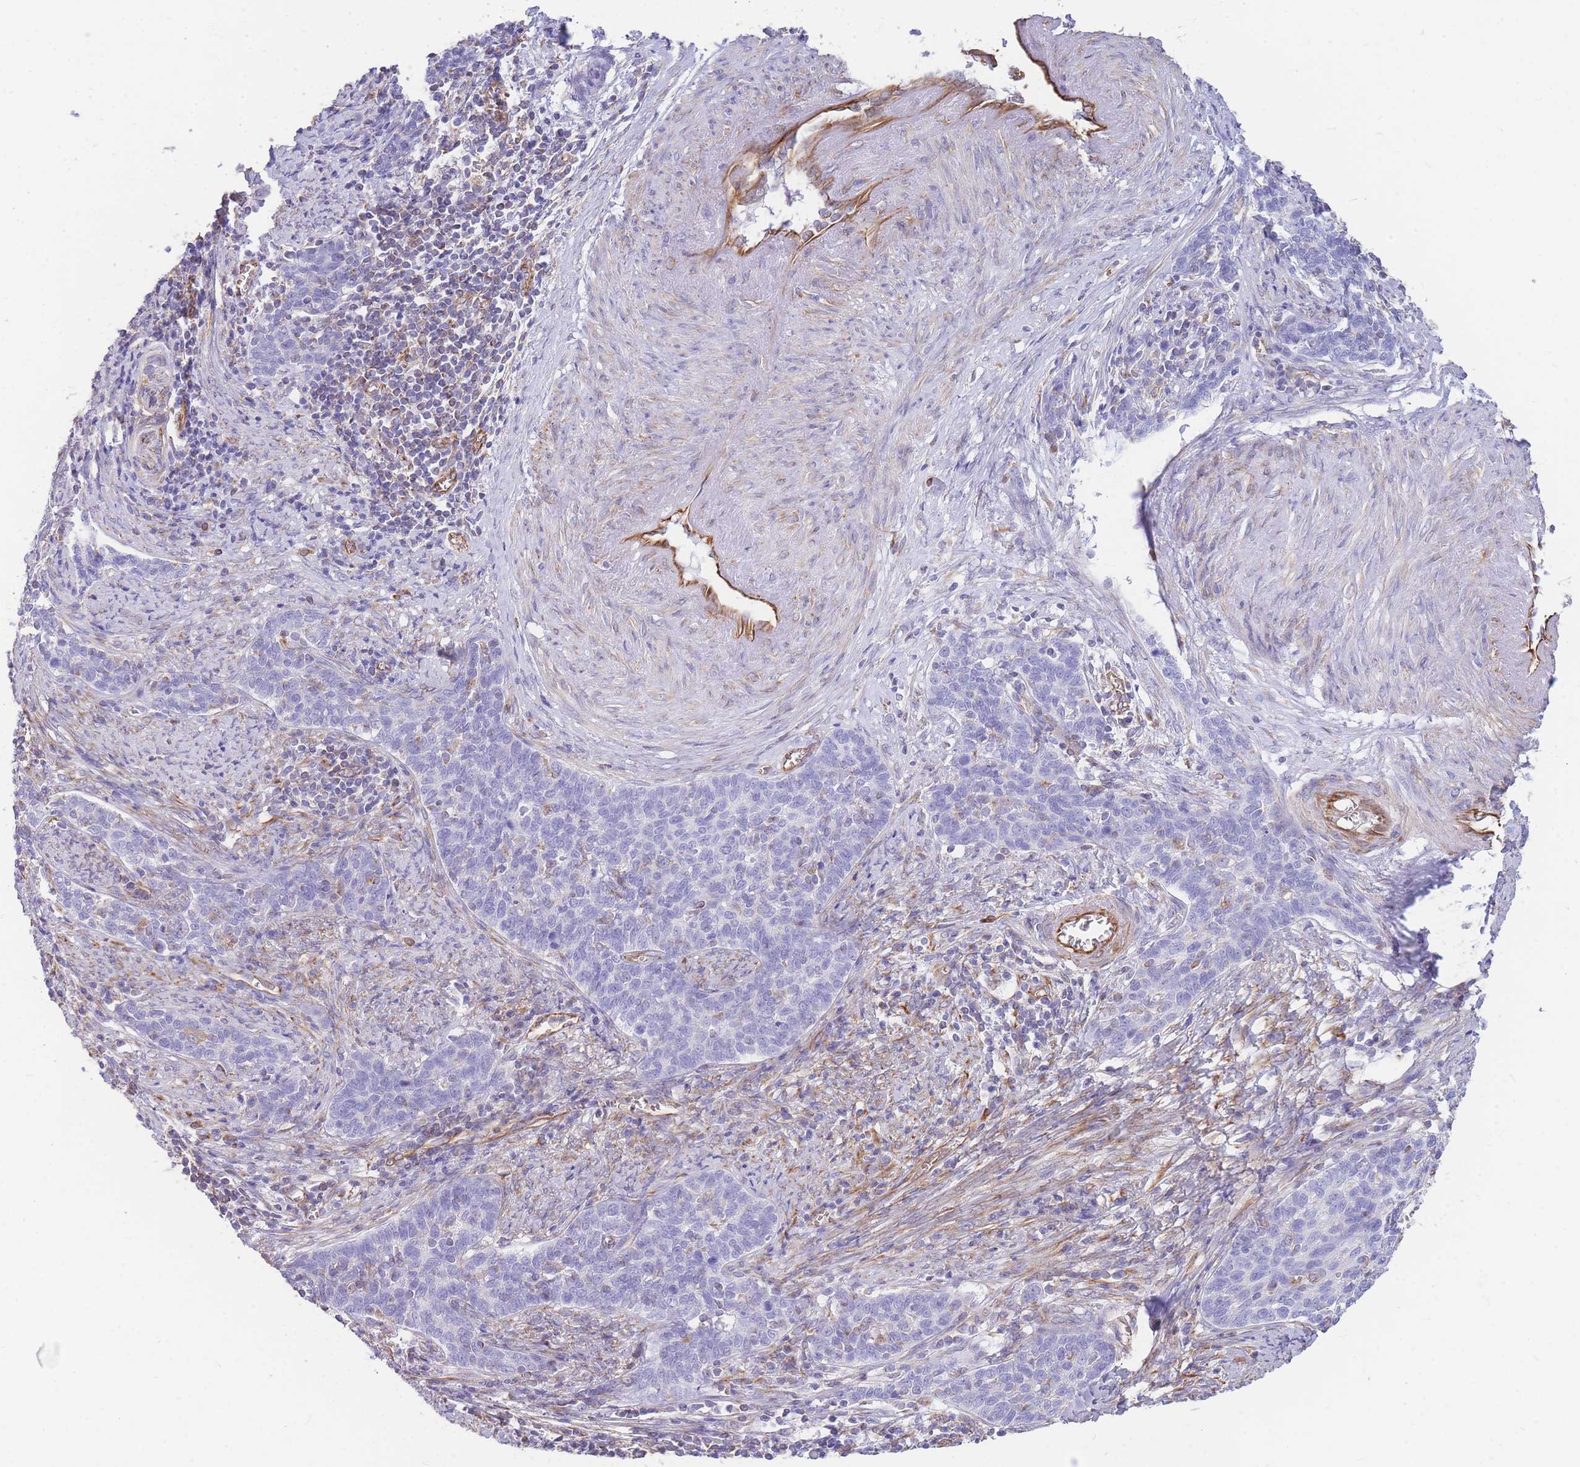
{"staining": {"intensity": "negative", "quantity": "none", "location": "none"}, "tissue": "cervical cancer", "cell_type": "Tumor cells", "image_type": "cancer", "snomed": [{"axis": "morphology", "description": "Squamous cell carcinoma, NOS"}, {"axis": "topography", "description": "Cervix"}], "caption": "There is no significant expression in tumor cells of squamous cell carcinoma (cervical).", "gene": "ANKRD53", "patient": {"sex": "female", "age": 39}}